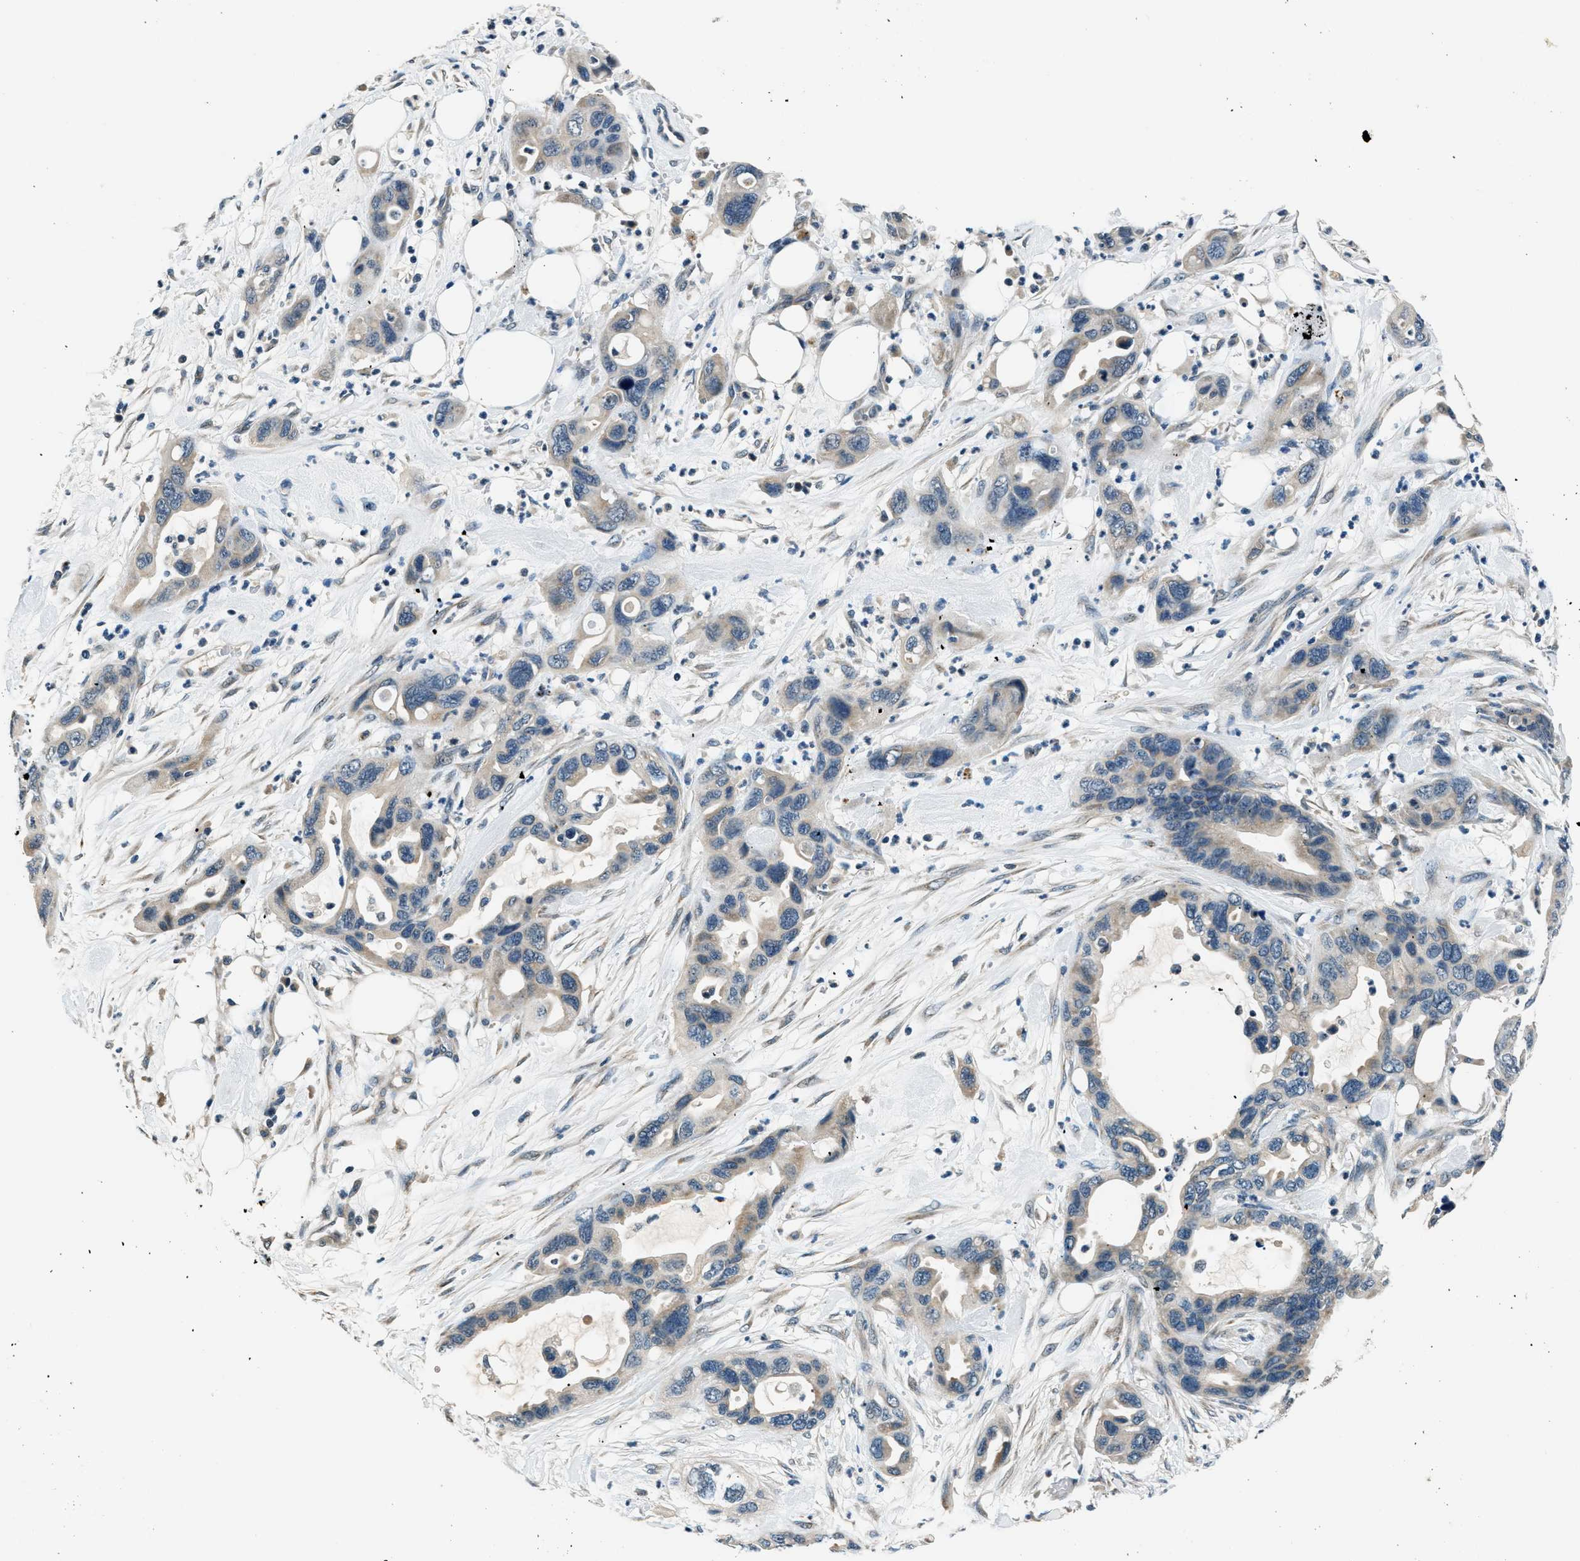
{"staining": {"intensity": "weak", "quantity": "<25%", "location": "cytoplasmic/membranous"}, "tissue": "pancreatic cancer", "cell_type": "Tumor cells", "image_type": "cancer", "snomed": [{"axis": "morphology", "description": "Adenocarcinoma, NOS"}, {"axis": "topography", "description": "Pancreas"}], "caption": "The image displays no significant expression in tumor cells of pancreatic adenocarcinoma. (DAB immunohistochemistry (IHC) with hematoxylin counter stain).", "gene": "NME8", "patient": {"sex": "female", "age": 71}}